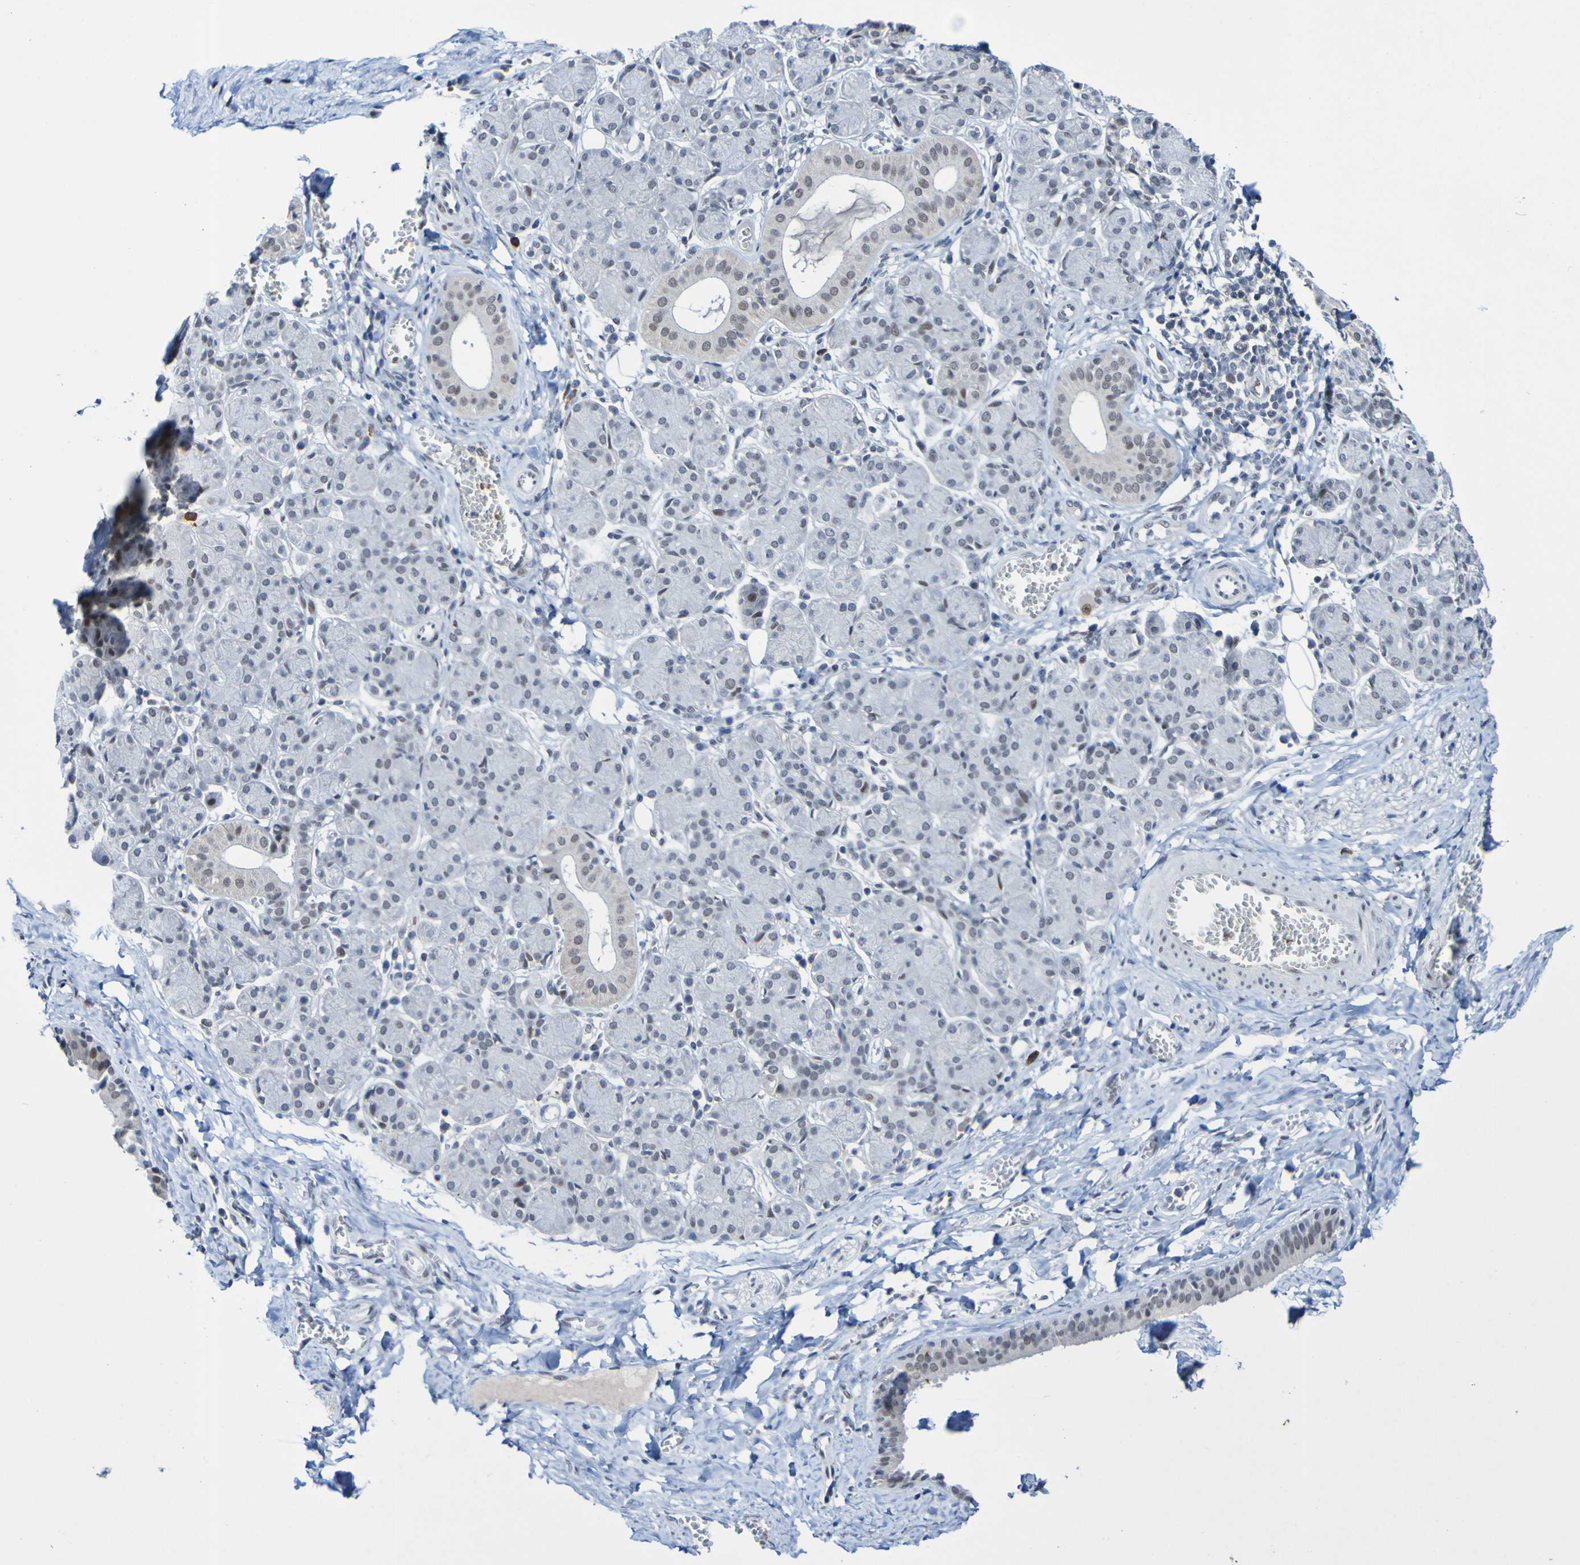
{"staining": {"intensity": "moderate", "quantity": "<25%", "location": "nuclear"}, "tissue": "salivary gland", "cell_type": "Glandular cells", "image_type": "normal", "snomed": [{"axis": "morphology", "description": "Normal tissue, NOS"}, {"axis": "morphology", "description": "Inflammation, NOS"}, {"axis": "topography", "description": "Lymph node"}, {"axis": "topography", "description": "Salivary gland"}], "caption": "Immunohistochemistry (DAB) staining of normal human salivary gland reveals moderate nuclear protein expression in about <25% of glandular cells.", "gene": "PCGF1", "patient": {"sex": "male", "age": 3}}